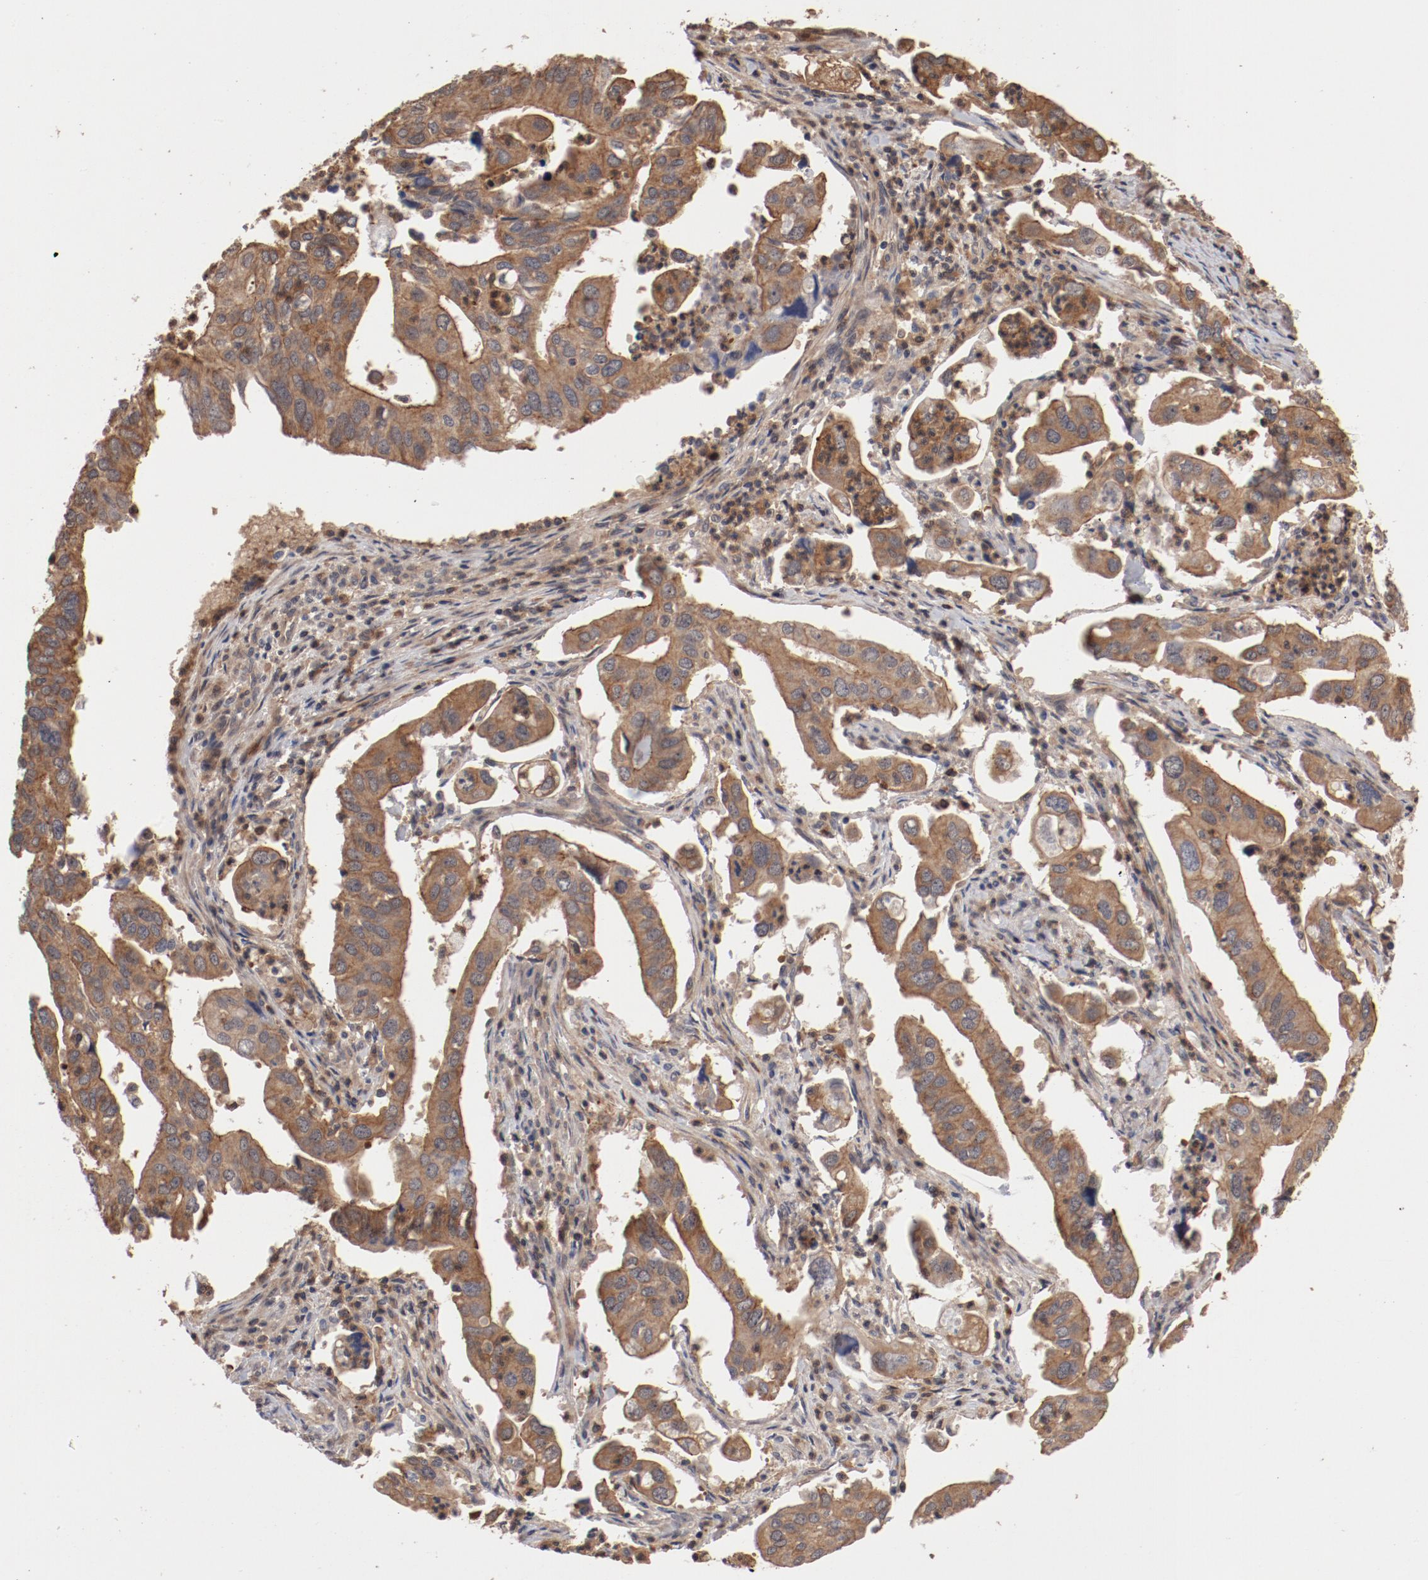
{"staining": {"intensity": "moderate", "quantity": ">75%", "location": "cytoplasmic/membranous"}, "tissue": "lung cancer", "cell_type": "Tumor cells", "image_type": "cancer", "snomed": [{"axis": "morphology", "description": "Adenocarcinoma, NOS"}, {"axis": "topography", "description": "Lung"}], "caption": "A high-resolution photomicrograph shows IHC staining of adenocarcinoma (lung), which displays moderate cytoplasmic/membranous expression in about >75% of tumor cells. Using DAB (3,3'-diaminobenzidine) (brown) and hematoxylin (blue) stains, captured at high magnification using brightfield microscopy.", "gene": "GUF1", "patient": {"sex": "male", "age": 48}}